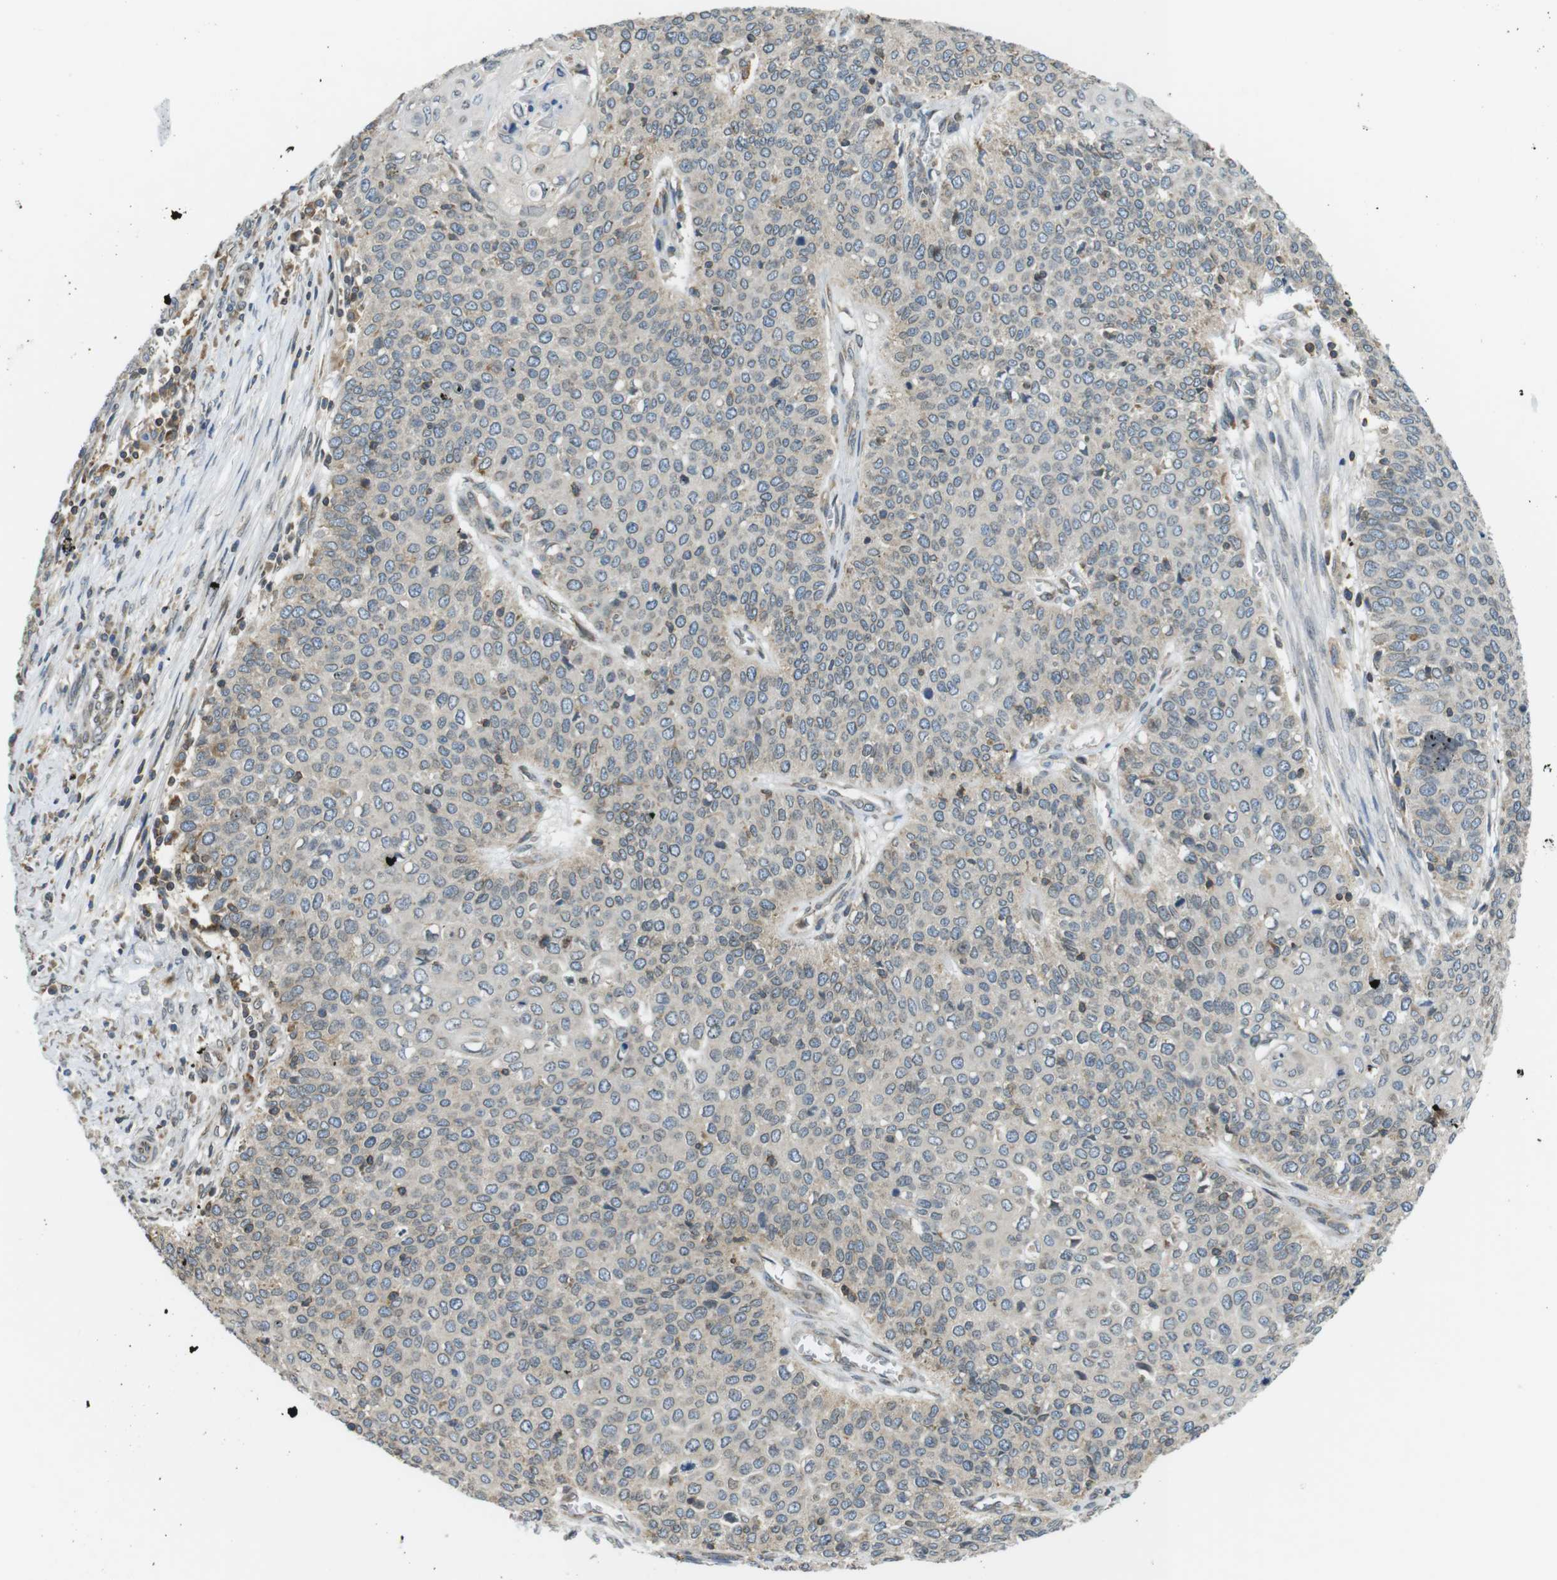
{"staining": {"intensity": "negative", "quantity": "none", "location": "none"}, "tissue": "cervical cancer", "cell_type": "Tumor cells", "image_type": "cancer", "snomed": [{"axis": "morphology", "description": "Squamous cell carcinoma, NOS"}, {"axis": "topography", "description": "Cervix"}], "caption": "Squamous cell carcinoma (cervical) was stained to show a protein in brown. There is no significant expression in tumor cells.", "gene": "TMX4", "patient": {"sex": "female", "age": 39}}